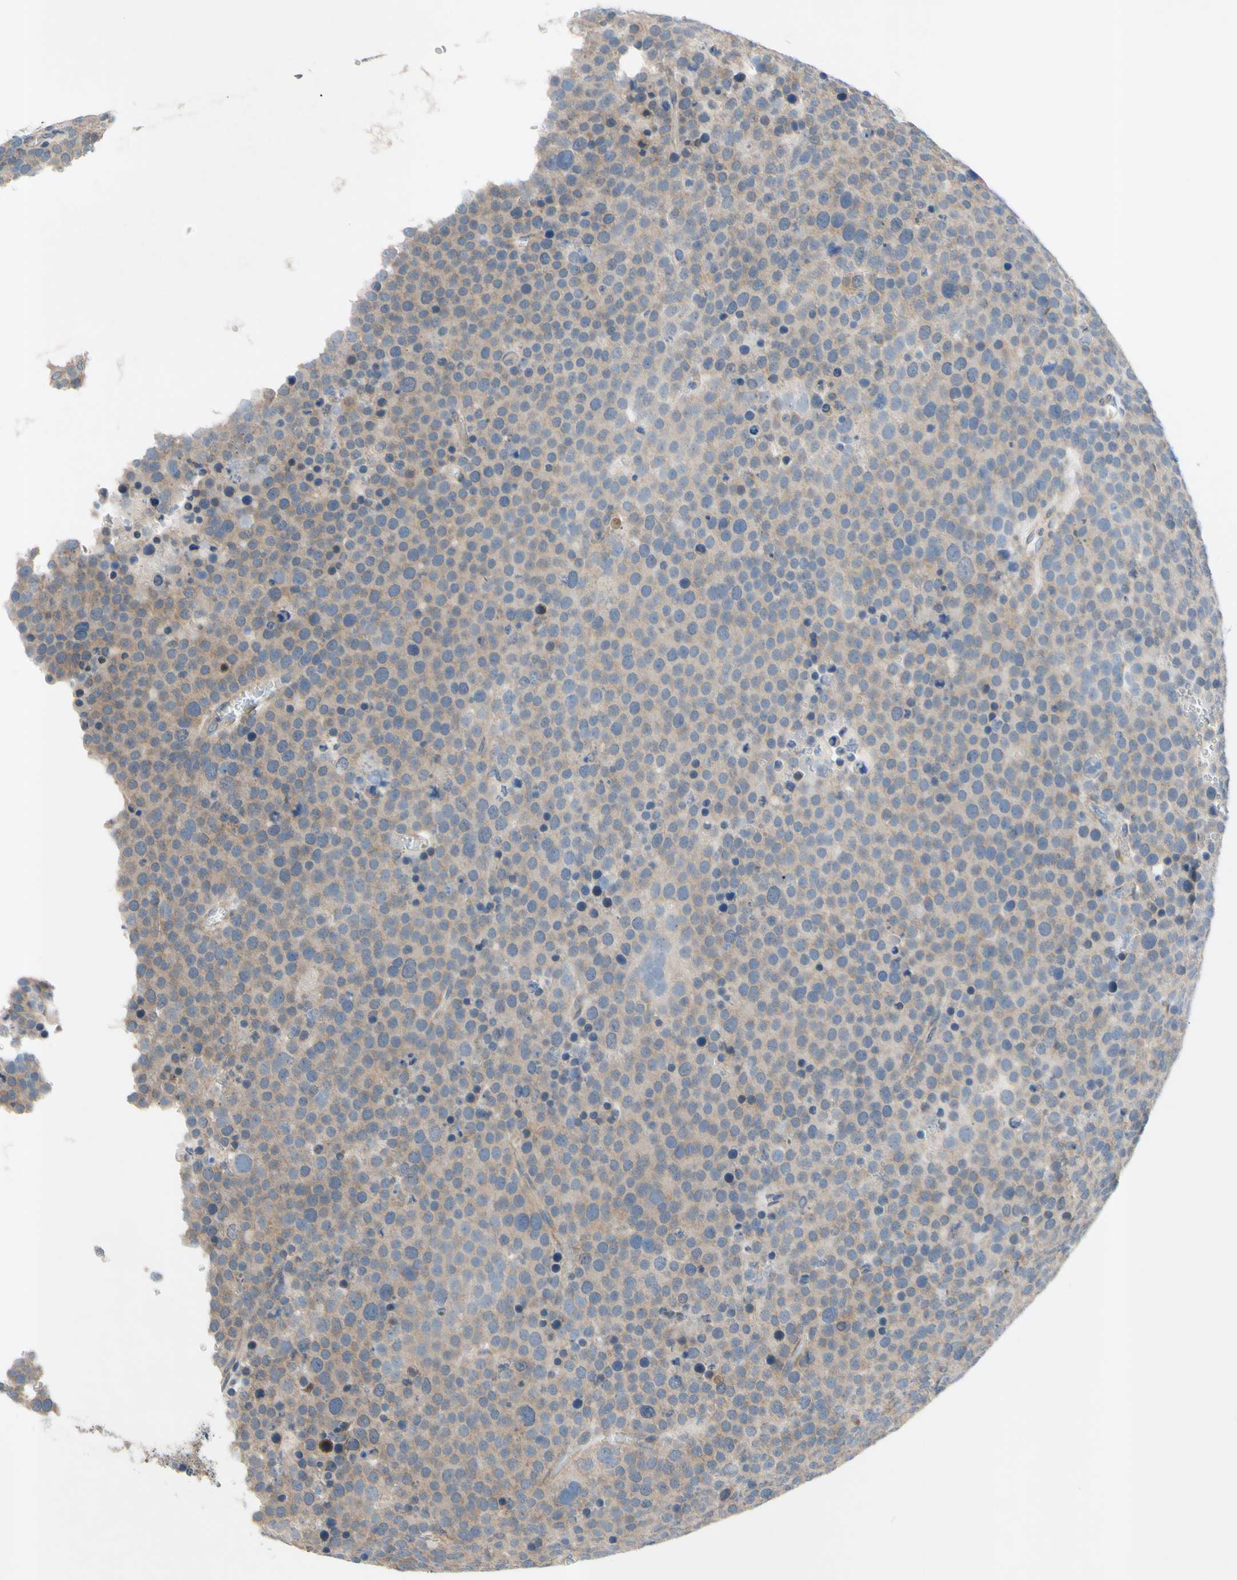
{"staining": {"intensity": "moderate", "quantity": "25%-75%", "location": "cytoplasmic/membranous"}, "tissue": "testis cancer", "cell_type": "Tumor cells", "image_type": "cancer", "snomed": [{"axis": "morphology", "description": "Seminoma, NOS"}, {"axis": "topography", "description": "Testis"}], "caption": "IHC histopathology image of neoplastic tissue: human testis cancer stained using IHC reveals medium levels of moderate protein expression localized specifically in the cytoplasmic/membranous of tumor cells, appearing as a cytoplasmic/membranous brown color.", "gene": "SVIL", "patient": {"sex": "male", "age": 71}}